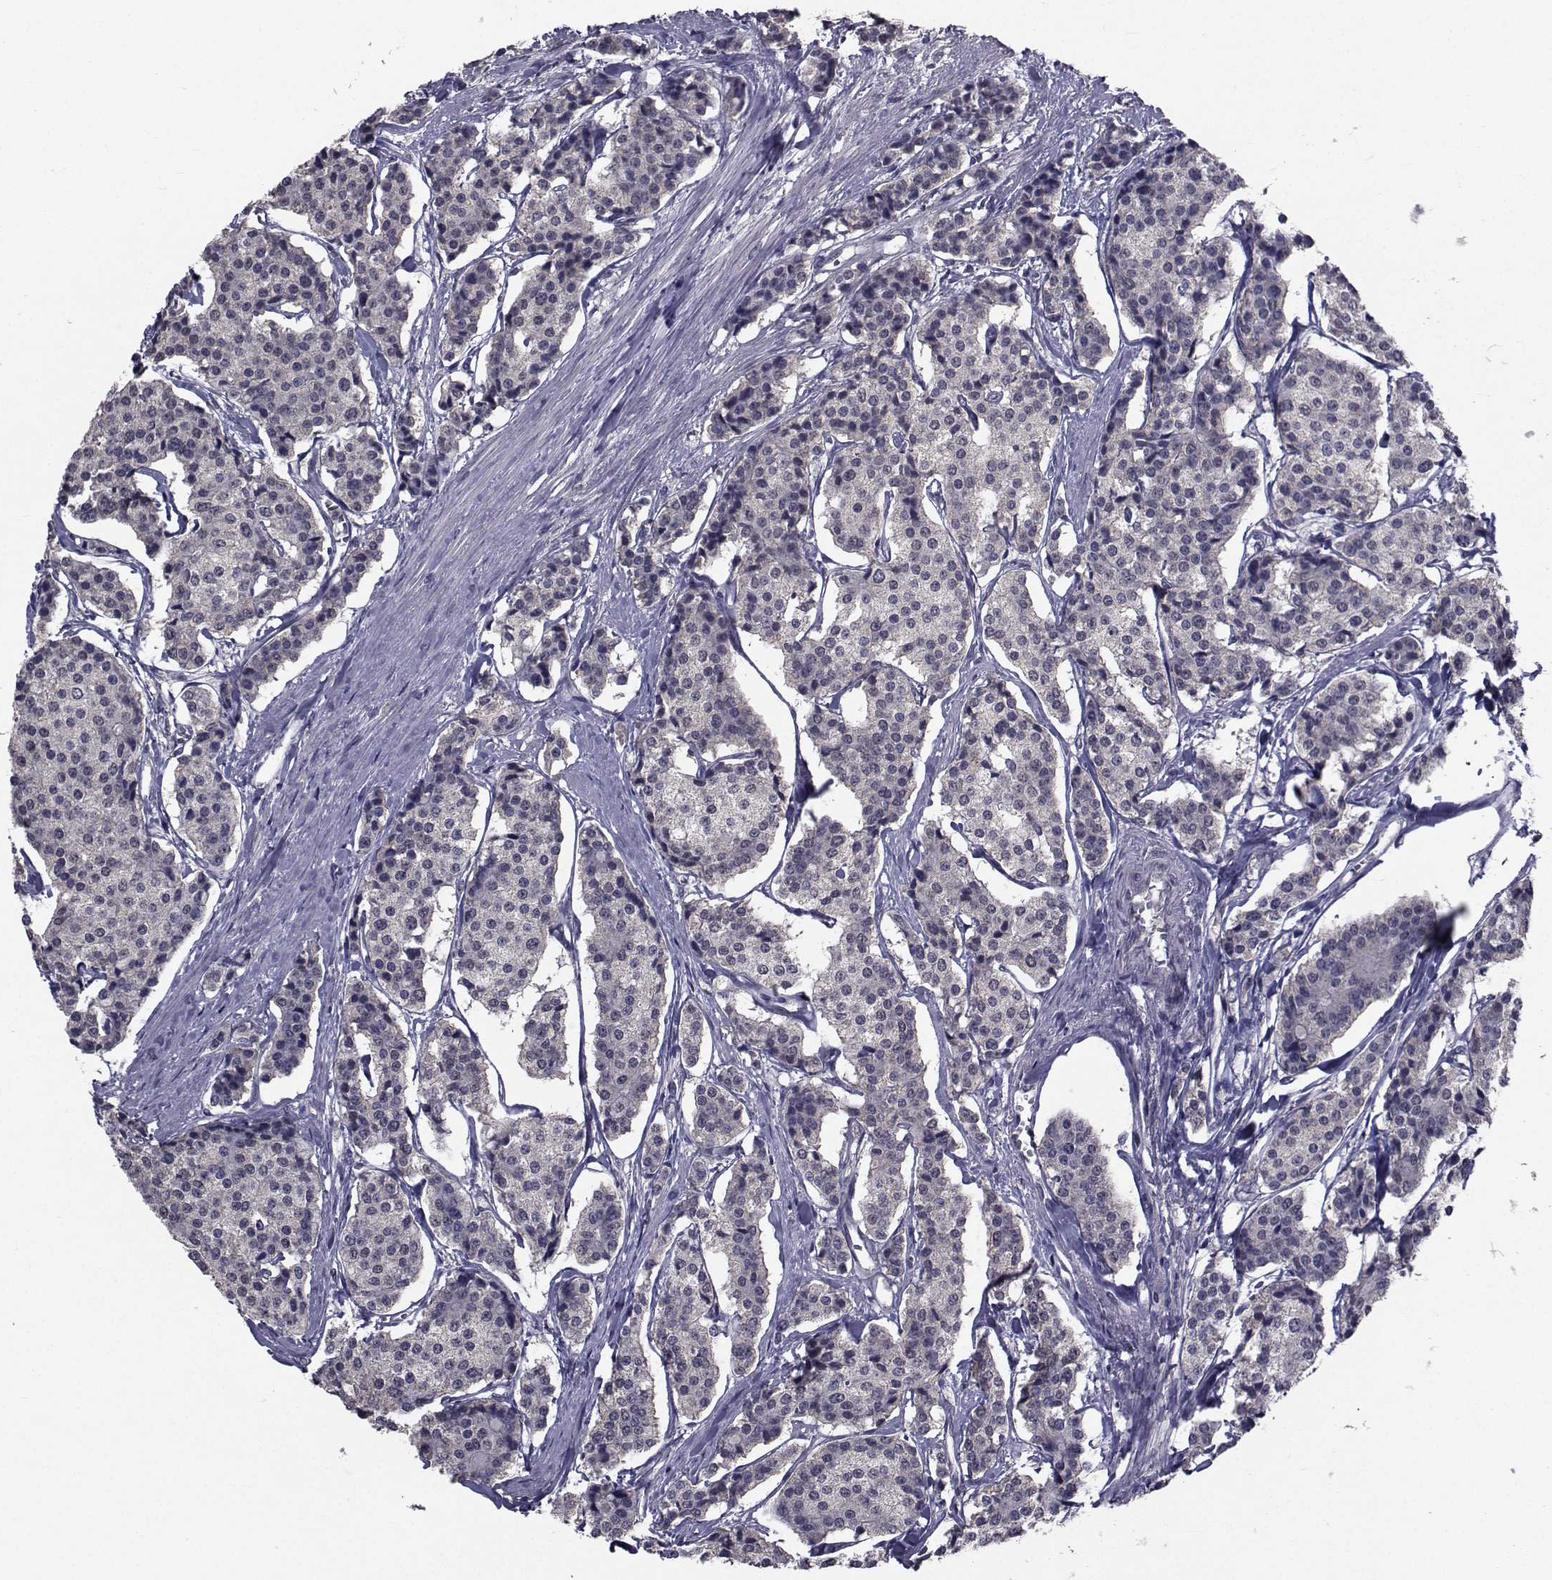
{"staining": {"intensity": "negative", "quantity": "none", "location": "none"}, "tissue": "carcinoid", "cell_type": "Tumor cells", "image_type": "cancer", "snomed": [{"axis": "morphology", "description": "Carcinoid, malignant, NOS"}, {"axis": "topography", "description": "Small intestine"}], "caption": "This is a image of IHC staining of carcinoid (malignant), which shows no positivity in tumor cells.", "gene": "CYP2S1", "patient": {"sex": "female", "age": 65}}